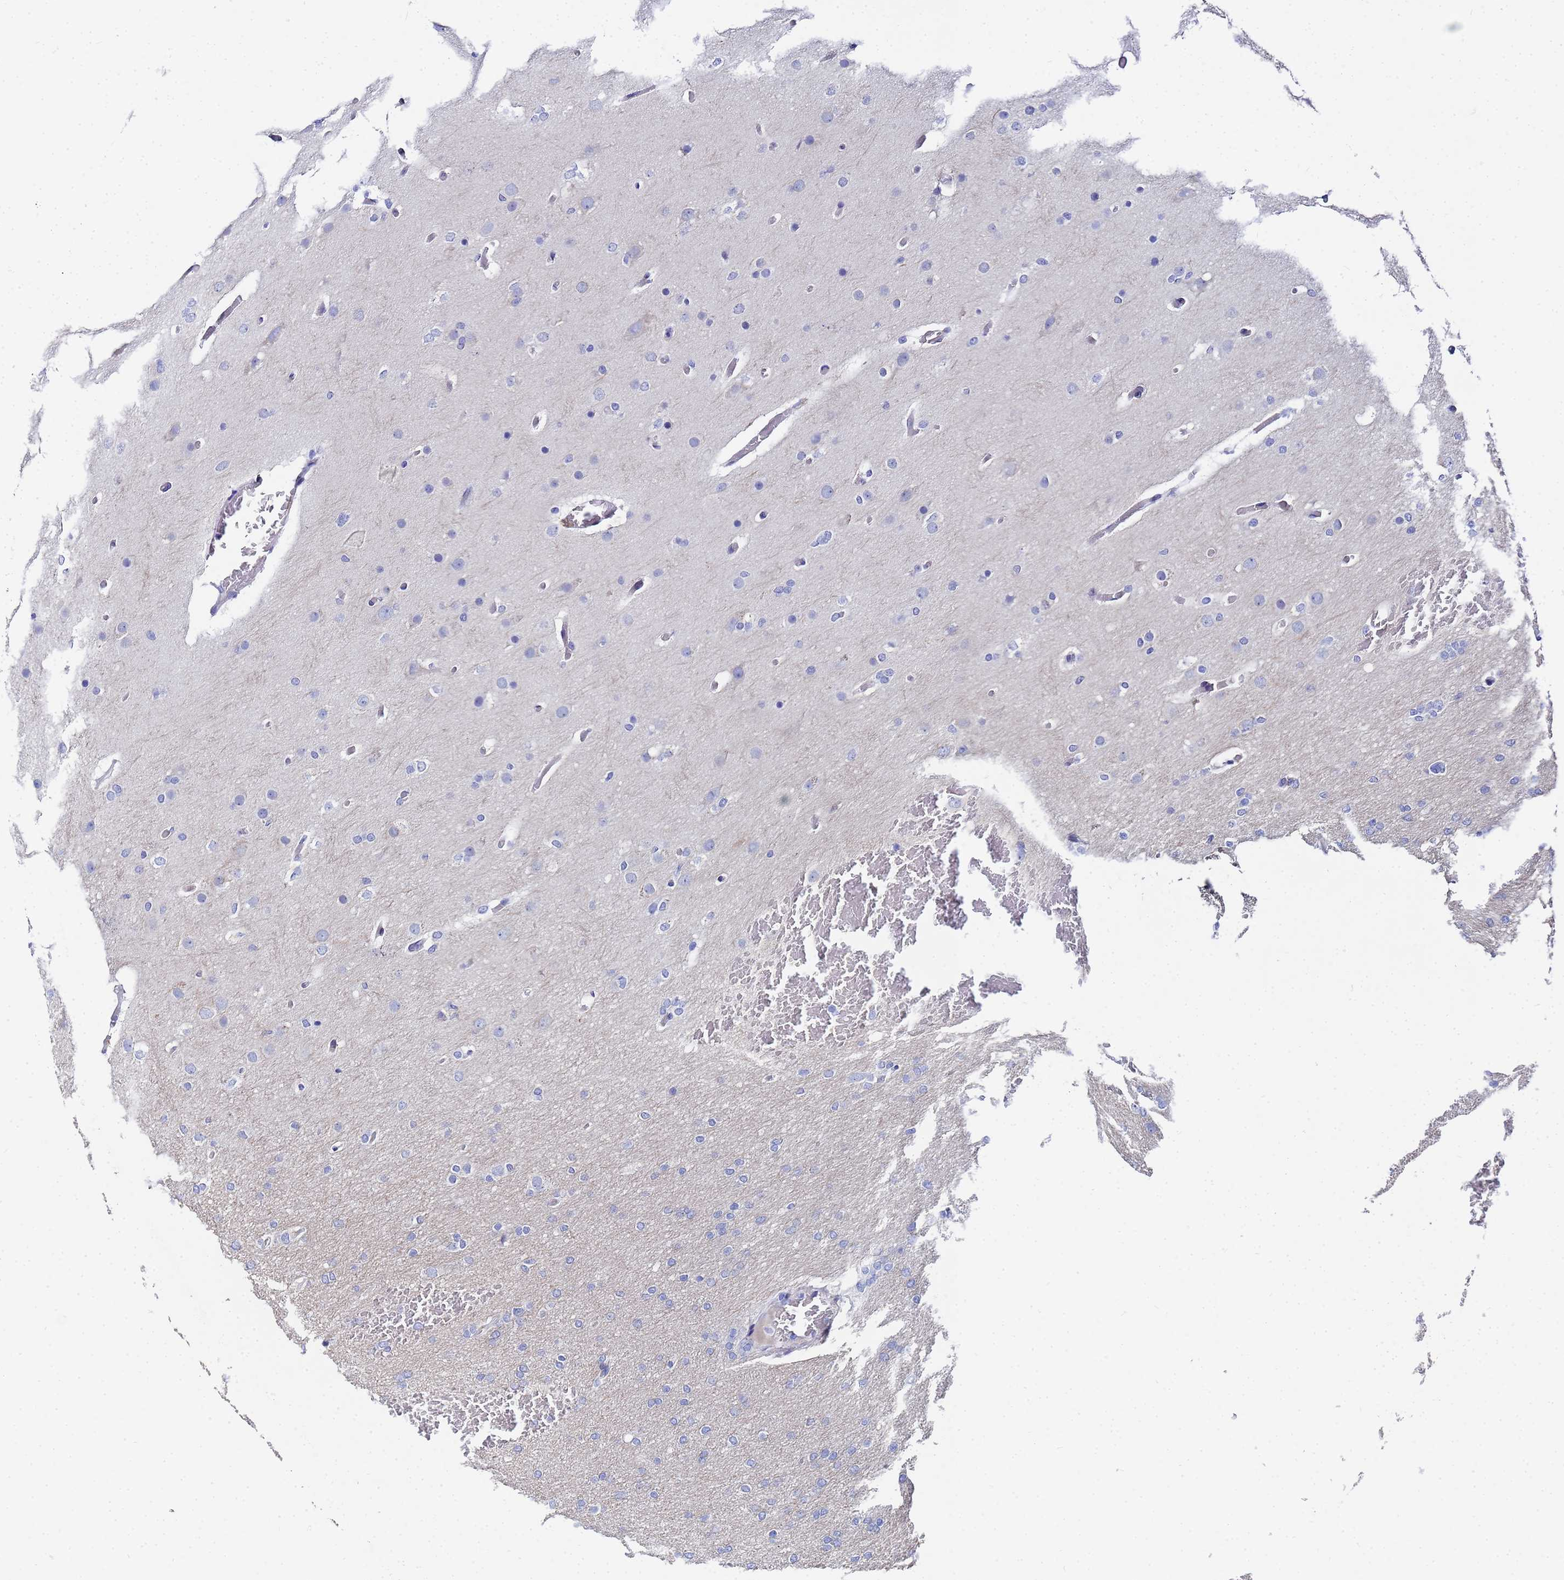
{"staining": {"intensity": "negative", "quantity": "none", "location": "none"}, "tissue": "glioma", "cell_type": "Tumor cells", "image_type": "cancer", "snomed": [{"axis": "morphology", "description": "Glioma, malignant, High grade"}, {"axis": "topography", "description": "Cerebral cortex"}], "caption": "DAB (3,3'-diaminobenzidine) immunohistochemical staining of glioma exhibits no significant positivity in tumor cells.", "gene": "ZNF26", "patient": {"sex": "female", "age": 36}}